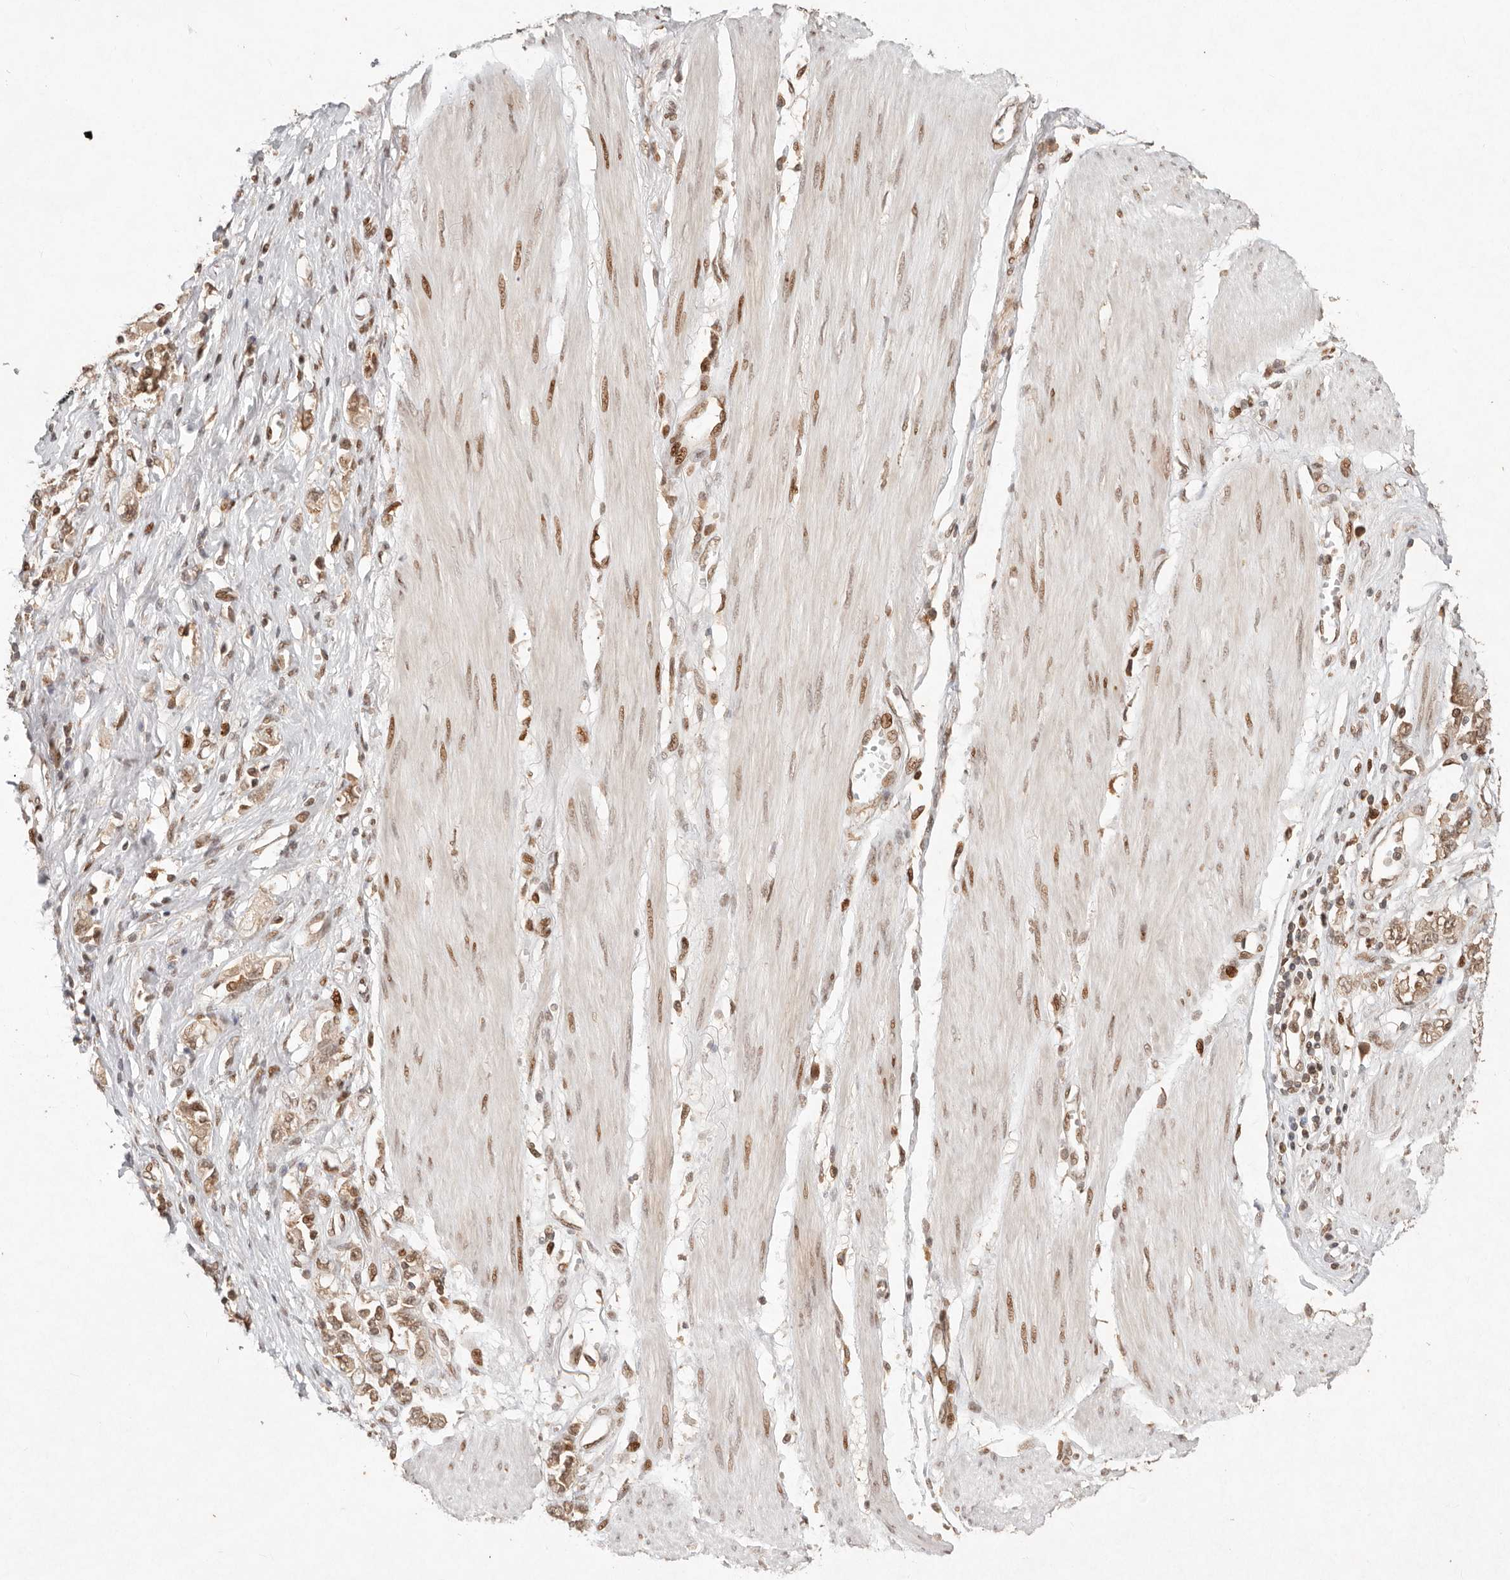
{"staining": {"intensity": "weak", "quantity": ">75%", "location": "nuclear"}, "tissue": "stomach cancer", "cell_type": "Tumor cells", "image_type": "cancer", "snomed": [{"axis": "morphology", "description": "Adenocarcinoma, NOS"}, {"axis": "topography", "description": "Stomach"}], "caption": "Protein staining by IHC displays weak nuclear staining in about >75% of tumor cells in adenocarcinoma (stomach).", "gene": "NPAS2", "patient": {"sex": "female", "age": 76}}